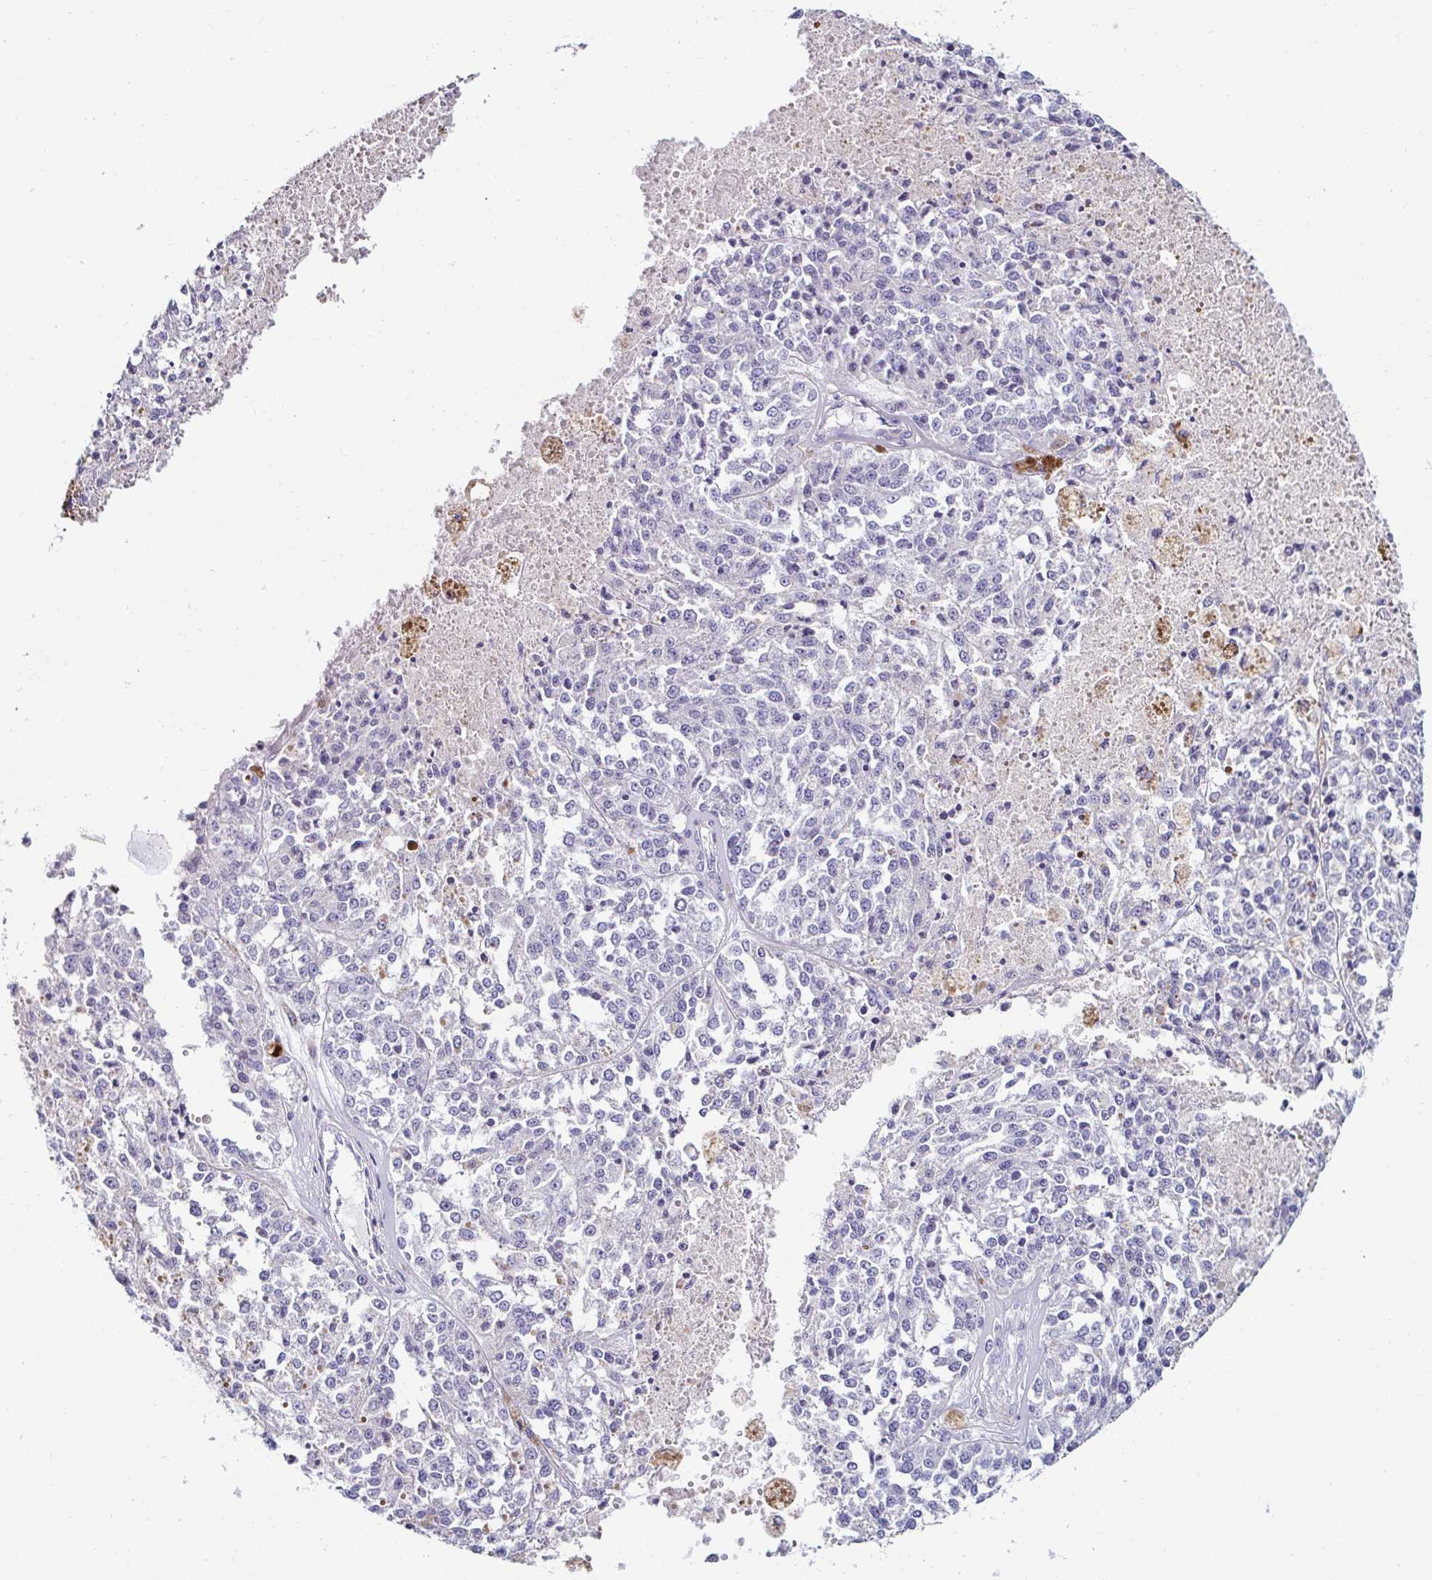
{"staining": {"intensity": "negative", "quantity": "none", "location": "none"}, "tissue": "melanoma", "cell_type": "Tumor cells", "image_type": "cancer", "snomed": [{"axis": "morphology", "description": "Malignant melanoma, Metastatic site"}, {"axis": "topography", "description": "Lymph node"}], "caption": "Tumor cells are negative for brown protein staining in malignant melanoma (metastatic site). (DAB immunohistochemistry with hematoxylin counter stain).", "gene": "C4orf17", "patient": {"sex": "female", "age": 64}}